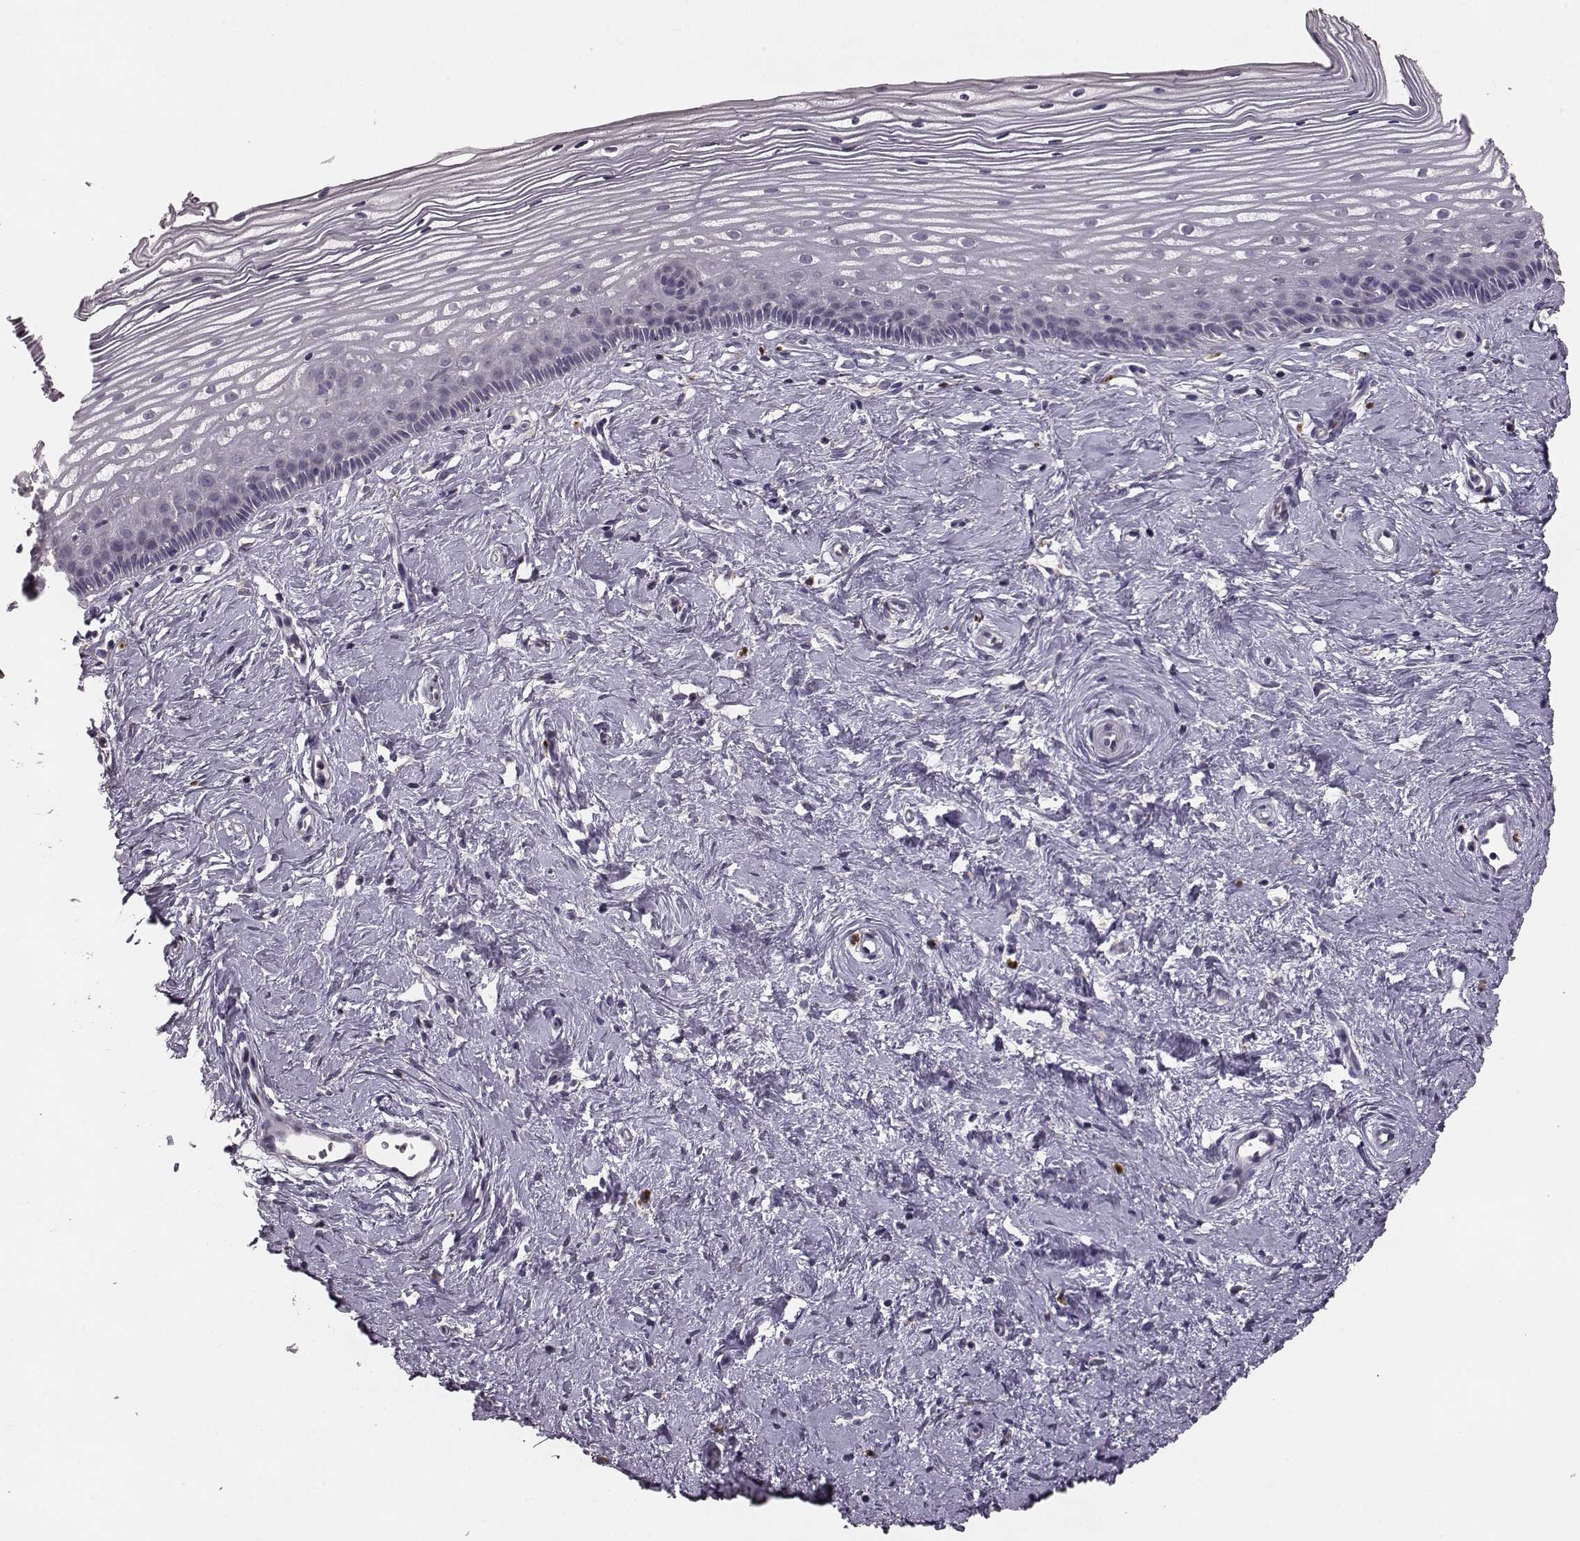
{"staining": {"intensity": "moderate", "quantity": "<25%", "location": "cytoplasmic/membranous"}, "tissue": "cervix", "cell_type": "Glandular cells", "image_type": "normal", "snomed": [{"axis": "morphology", "description": "Normal tissue, NOS"}, {"axis": "topography", "description": "Cervix"}], "caption": "Benign cervix was stained to show a protein in brown. There is low levels of moderate cytoplasmic/membranous positivity in about <25% of glandular cells.", "gene": "SLC52A3", "patient": {"sex": "female", "age": 40}}